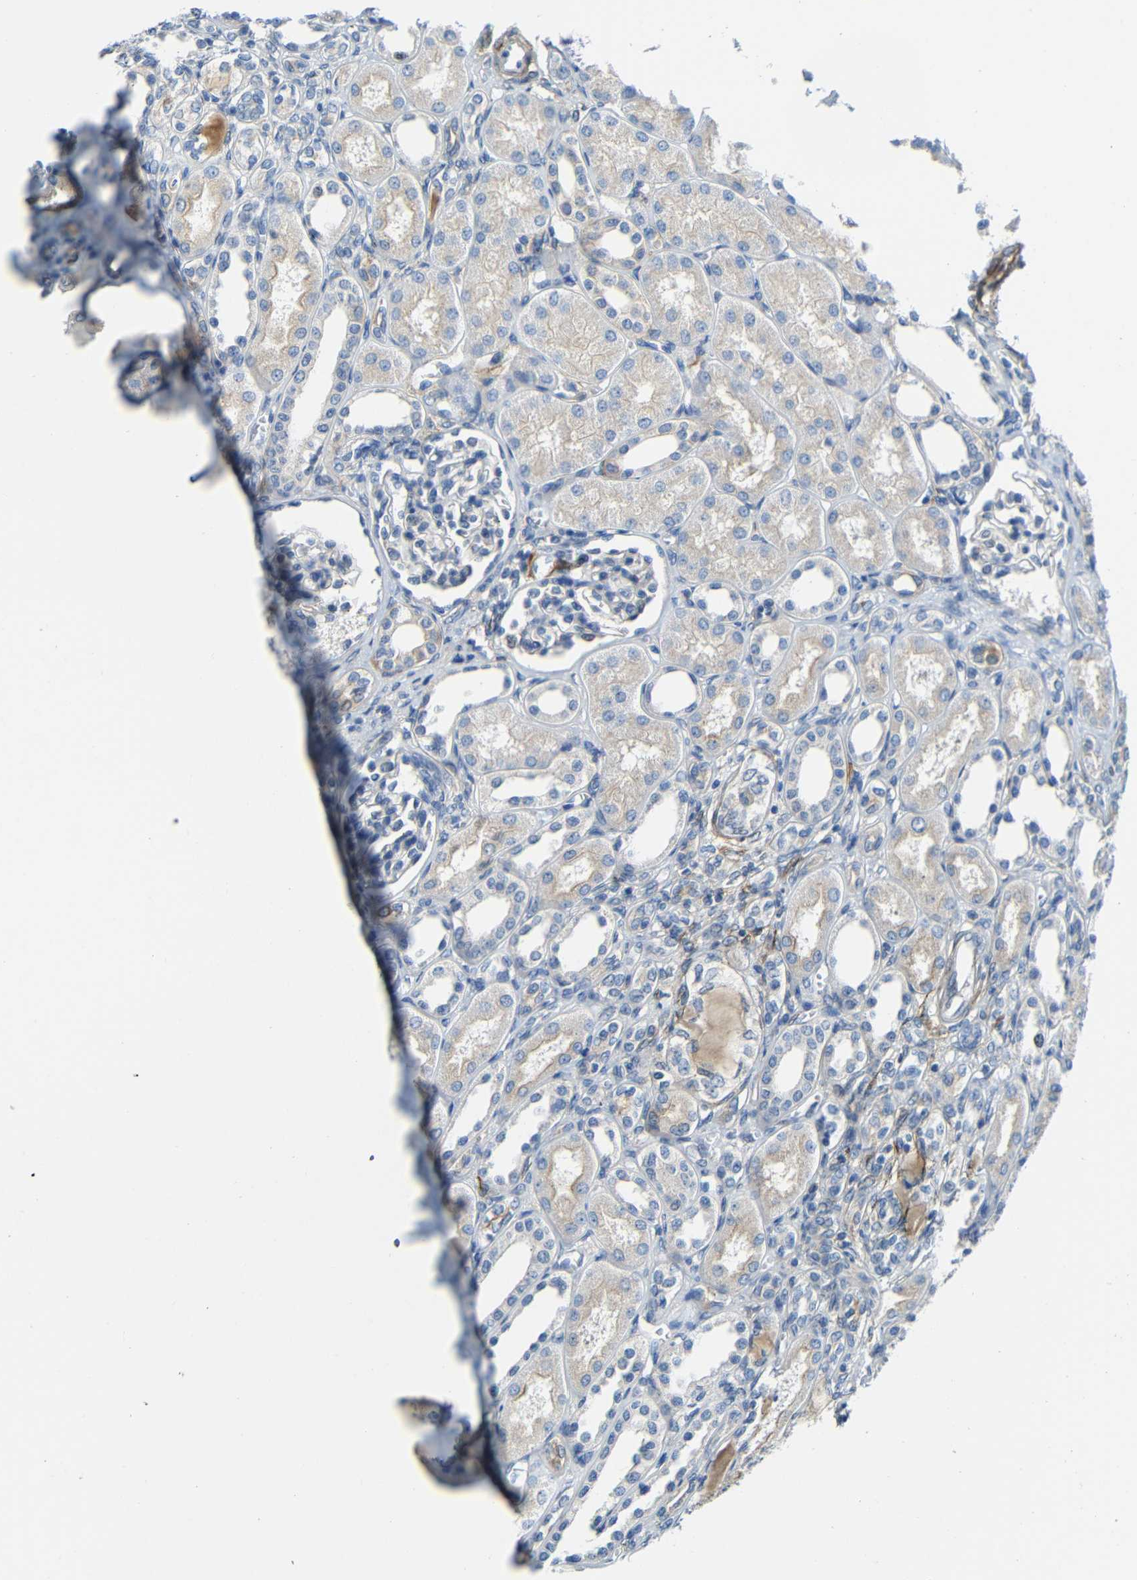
{"staining": {"intensity": "negative", "quantity": "none", "location": "none"}, "tissue": "kidney", "cell_type": "Cells in glomeruli", "image_type": "normal", "snomed": [{"axis": "morphology", "description": "Normal tissue, NOS"}, {"axis": "topography", "description": "Kidney"}], "caption": "Immunohistochemistry image of benign kidney: kidney stained with DAB exhibits no significant protein expression in cells in glomeruli.", "gene": "DCLK1", "patient": {"sex": "male", "age": 7}}